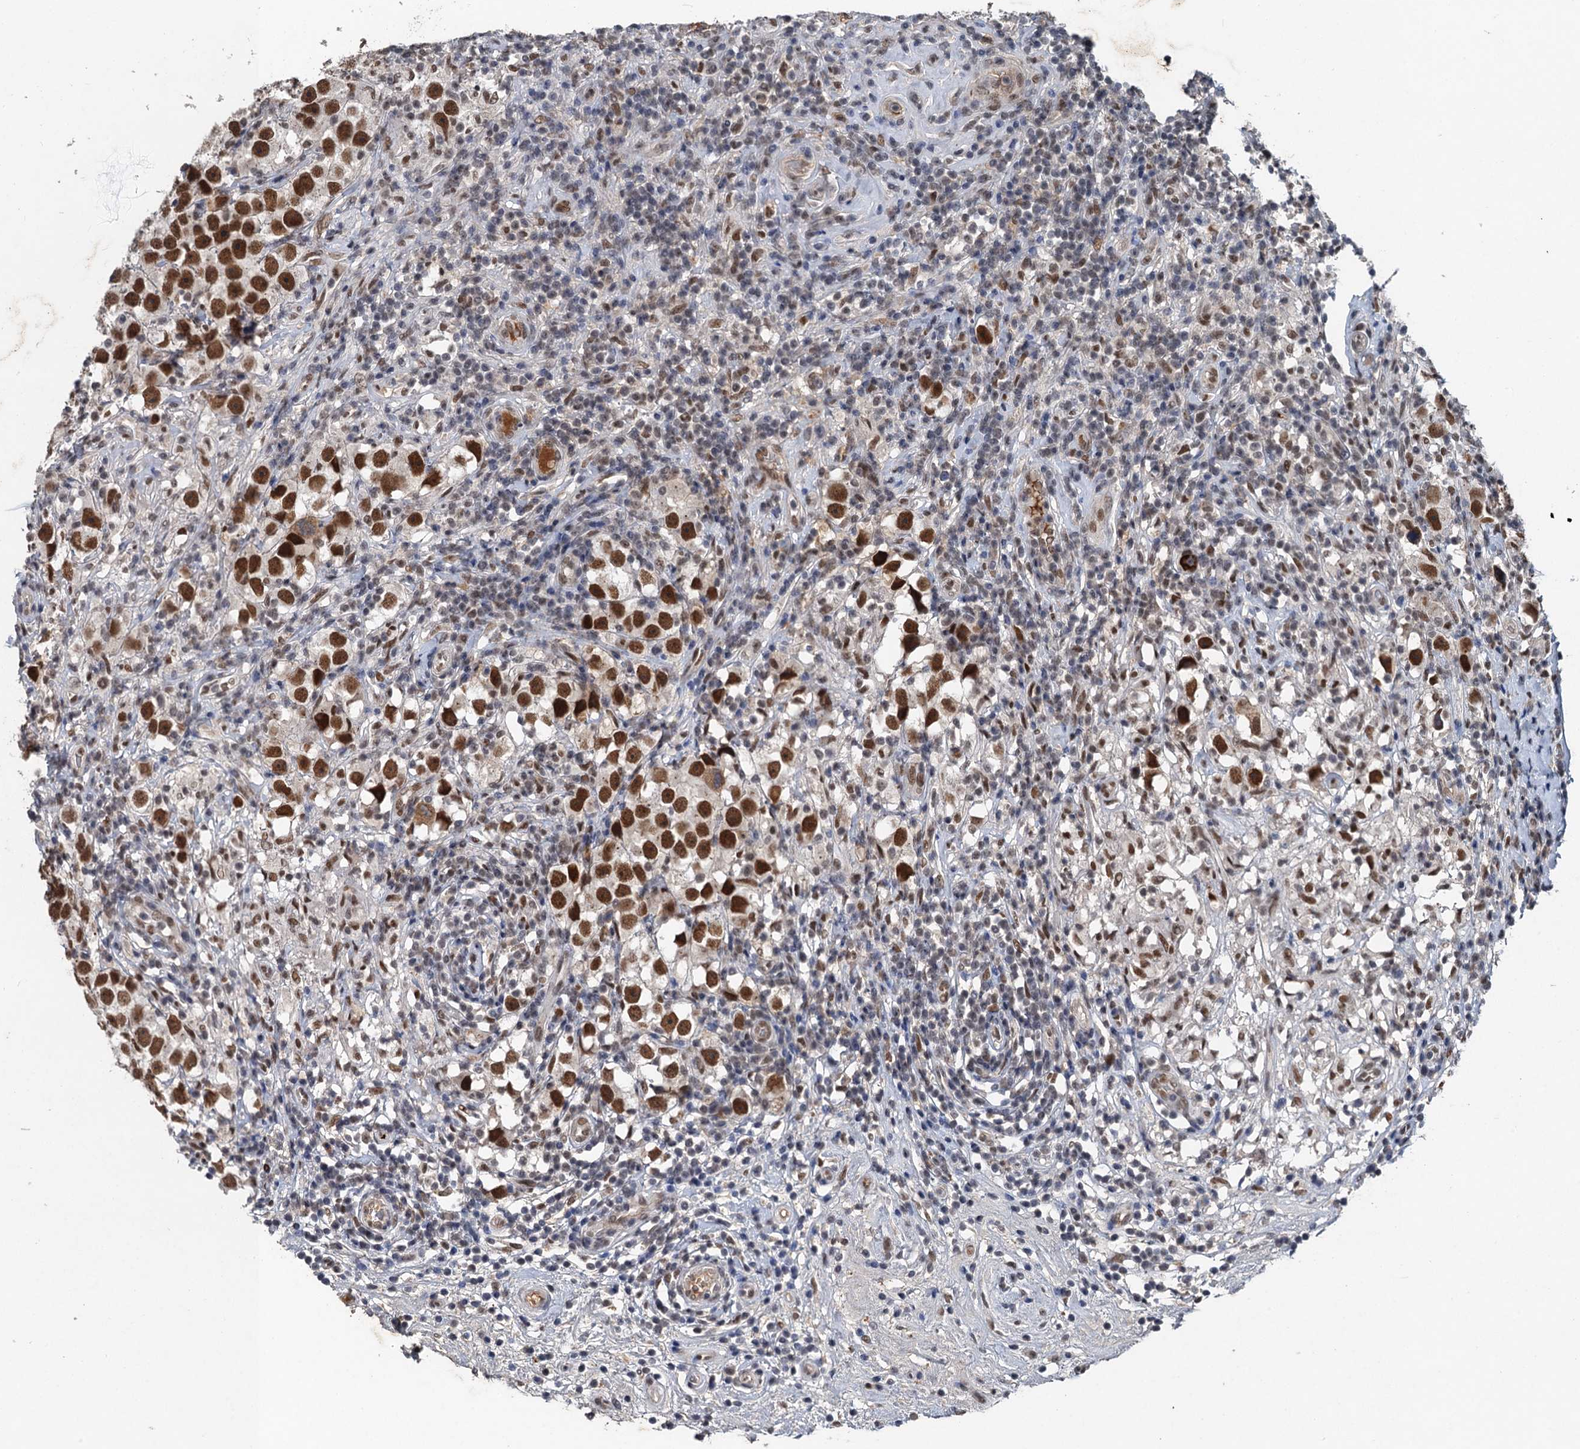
{"staining": {"intensity": "moderate", "quantity": ">75%", "location": "nuclear"}, "tissue": "testis cancer", "cell_type": "Tumor cells", "image_type": "cancer", "snomed": [{"axis": "morphology", "description": "Seminoma, NOS"}, {"axis": "topography", "description": "Testis"}], "caption": "A micrograph of human testis cancer (seminoma) stained for a protein displays moderate nuclear brown staining in tumor cells.", "gene": "CSTF3", "patient": {"sex": "male", "age": 49}}